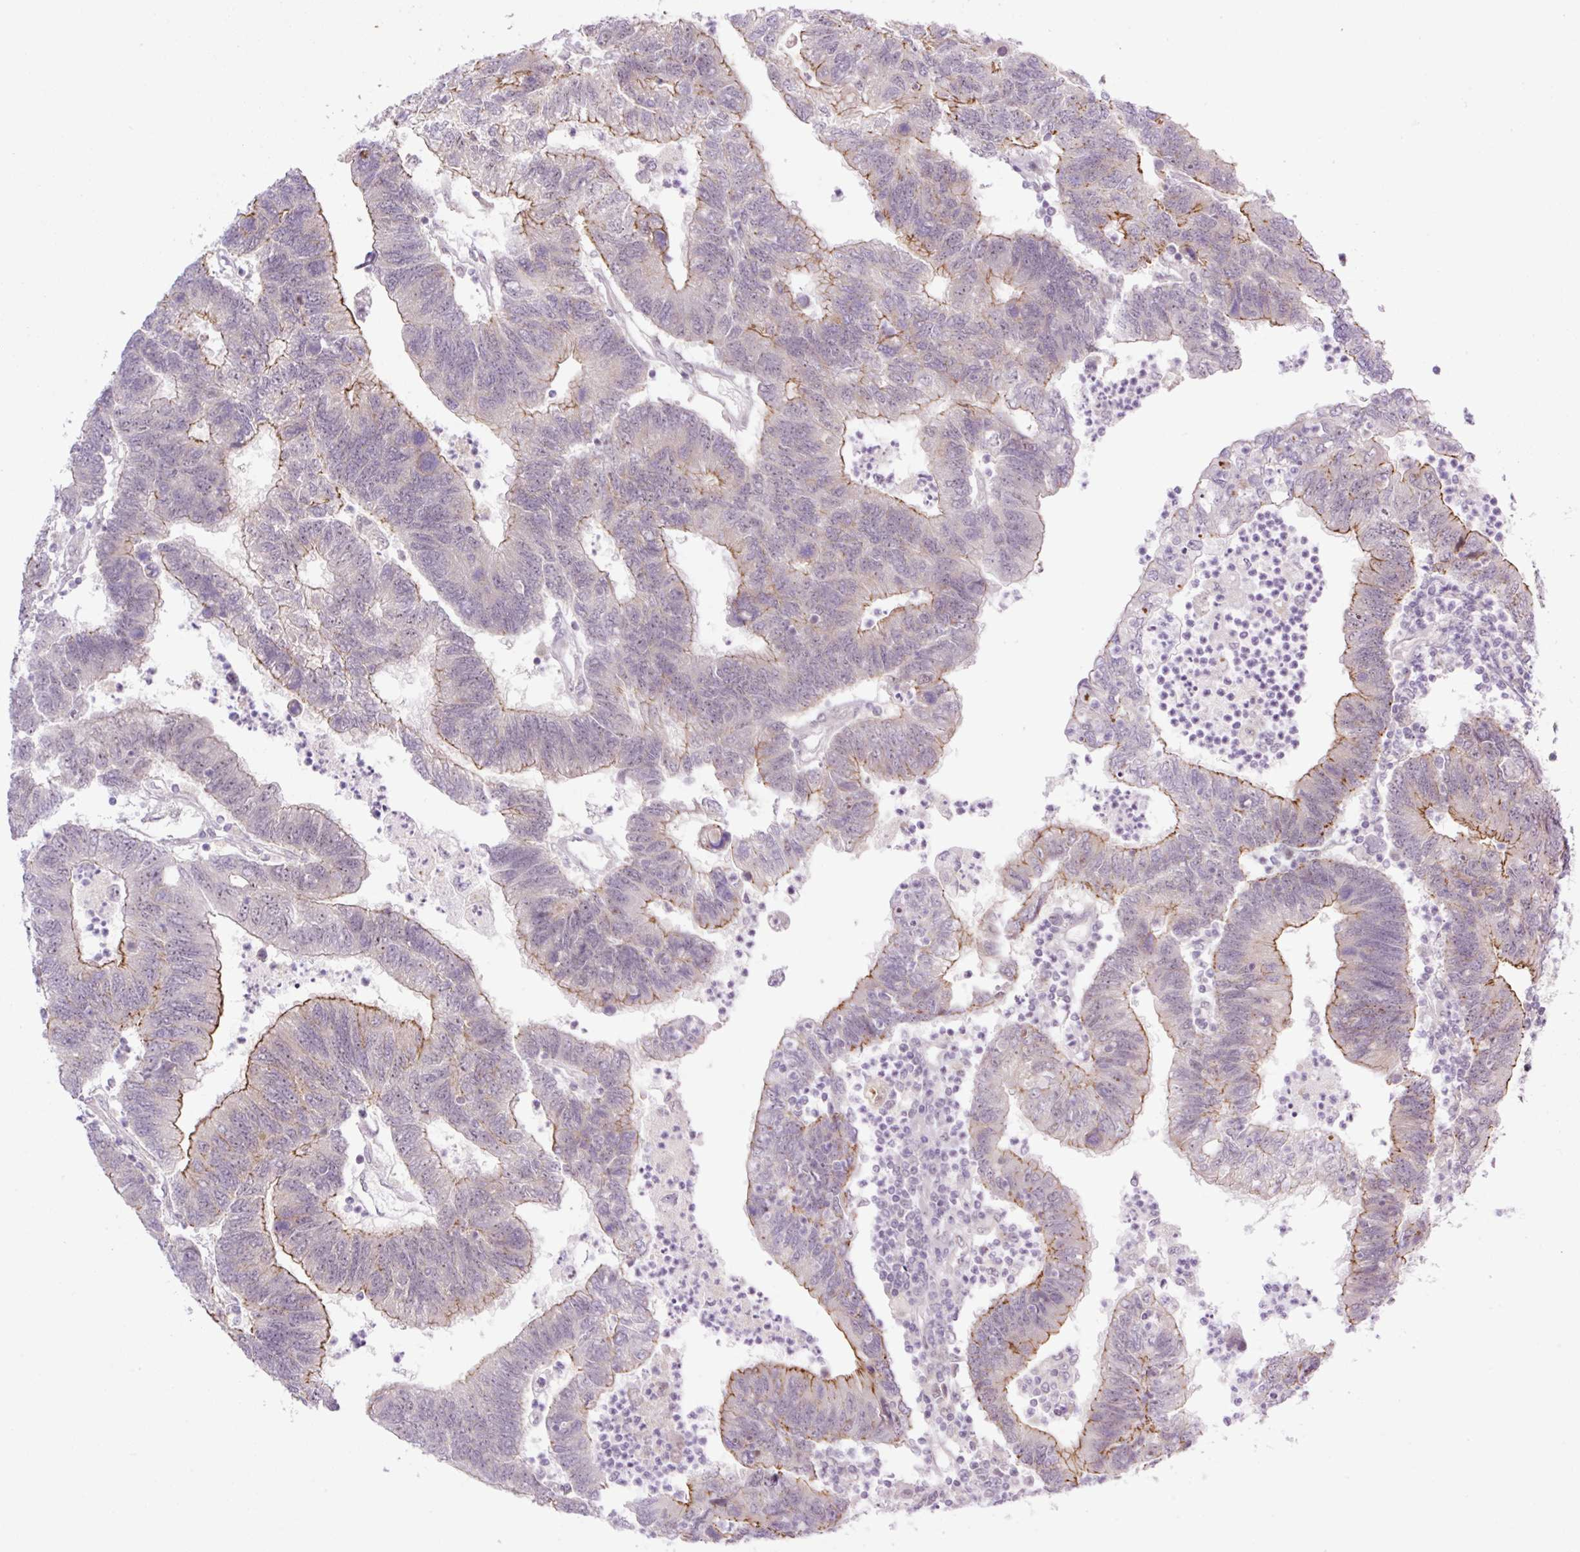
{"staining": {"intensity": "moderate", "quantity": ">75%", "location": "cytoplasmic/membranous"}, "tissue": "colorectal cancer", "cell_type": "Tumor cells", "image_type": "cancer", "snomed": [{"axis": "morphology", "description": "Adenocarcinoma, NOS"}, {"axis": "topography", "description": "Colon"}], "caption": "Tumor cells demonstrate medium levels of moderate cytoplasmic/membranous expression in about >75% of cells in colorectal cancer (adenocarcinoma).", "gene": "ICE1", "patient": {"sex": "female", "age": 48}}